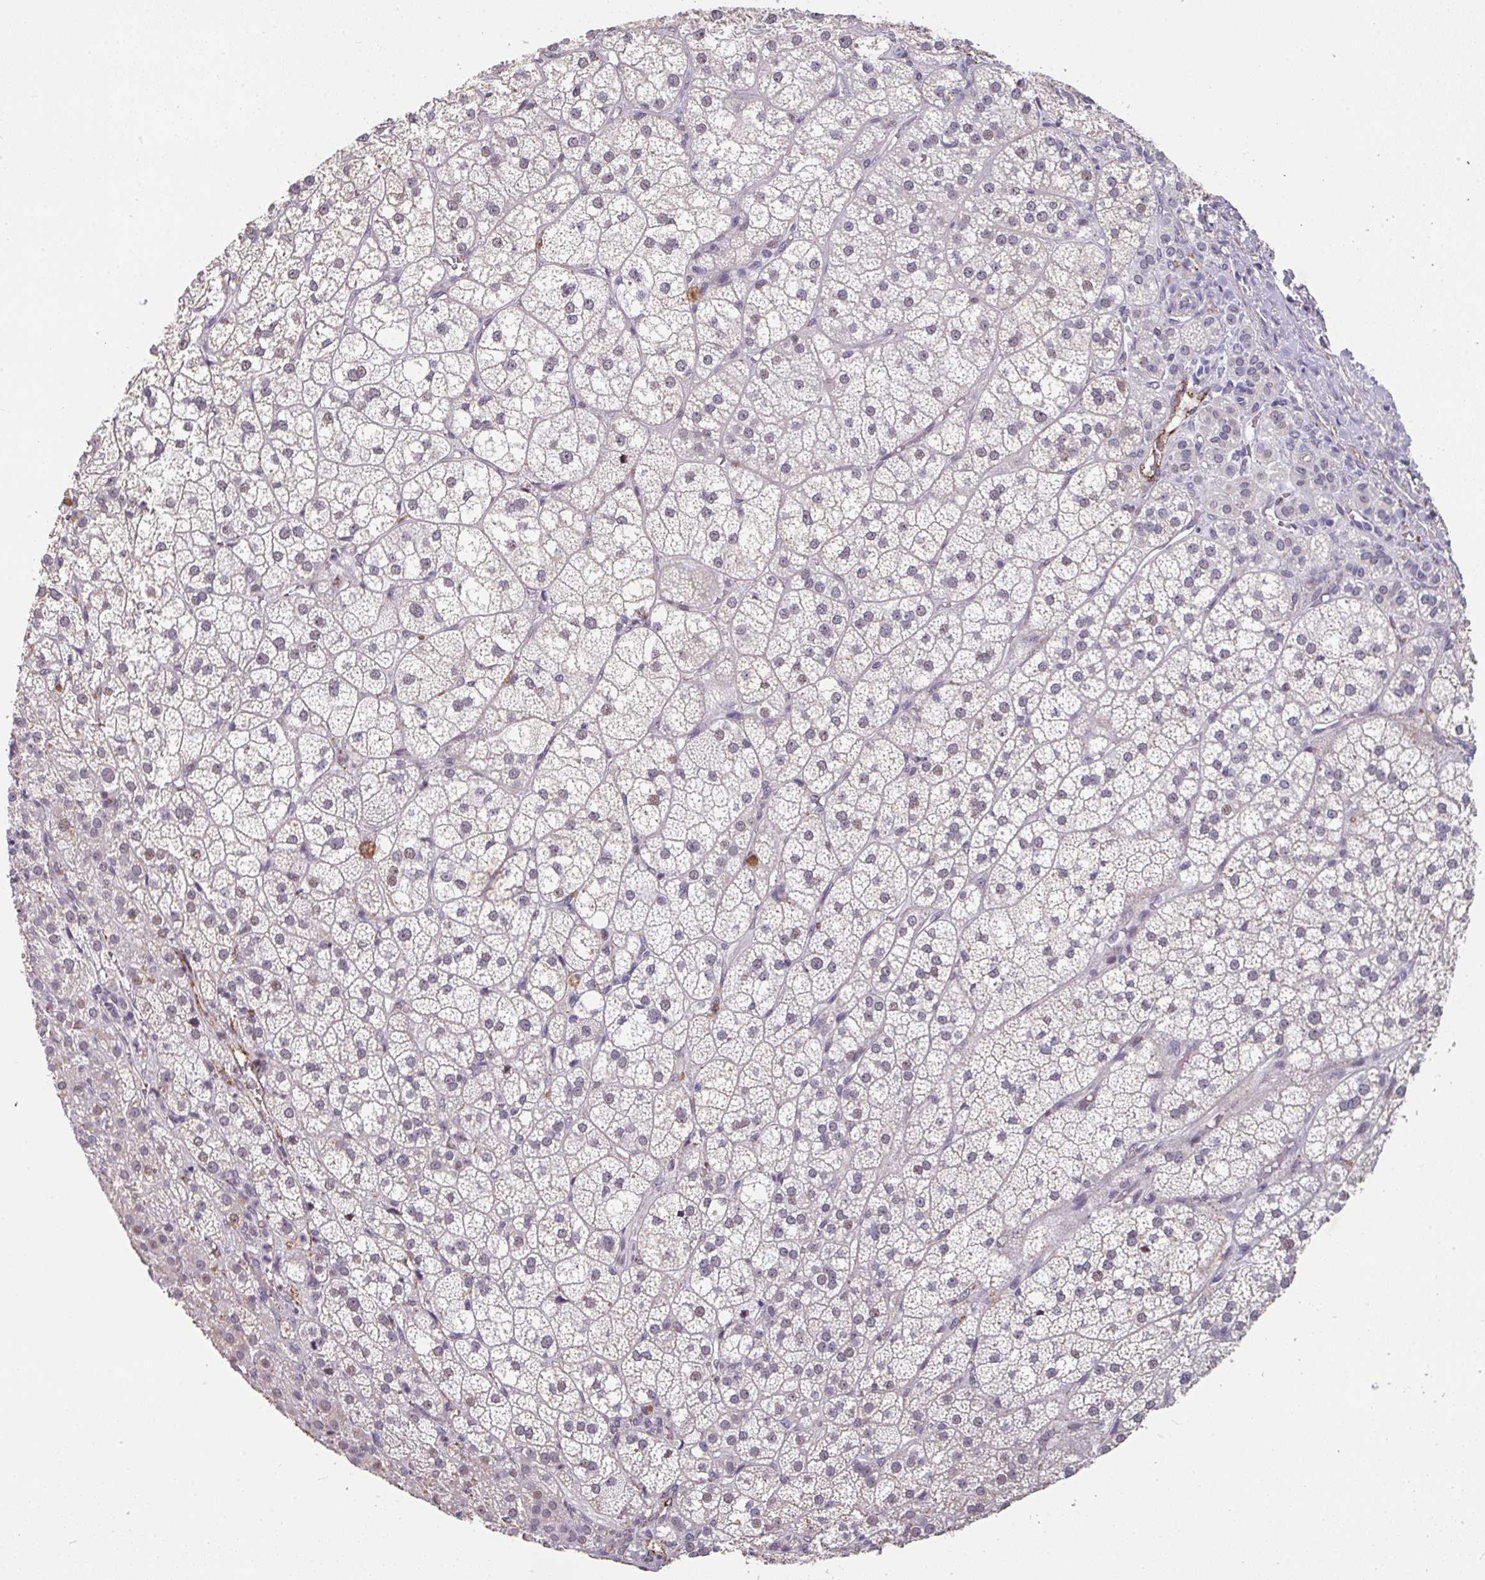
{"staining": {"intensity": "moderate", "quantity": "25%-75%", "location": "nuclear"}, "tissue": "adrenal gland", "cell_type": "Glandular cells", "image_type": "normal", "snomed": [{"axis": "morphology", "description": "Normal tissue, NOS"}, {"axis": "topography", "description": "Adrenal gland"}], "caption": "Moderate nuclear positivity is identified in about 25%-75% of glandular cells in benign adrenal gland. Nuclei are stained in blue.", "gene": "SIDT2", "patient": {"sex": "female", "age": 60}}